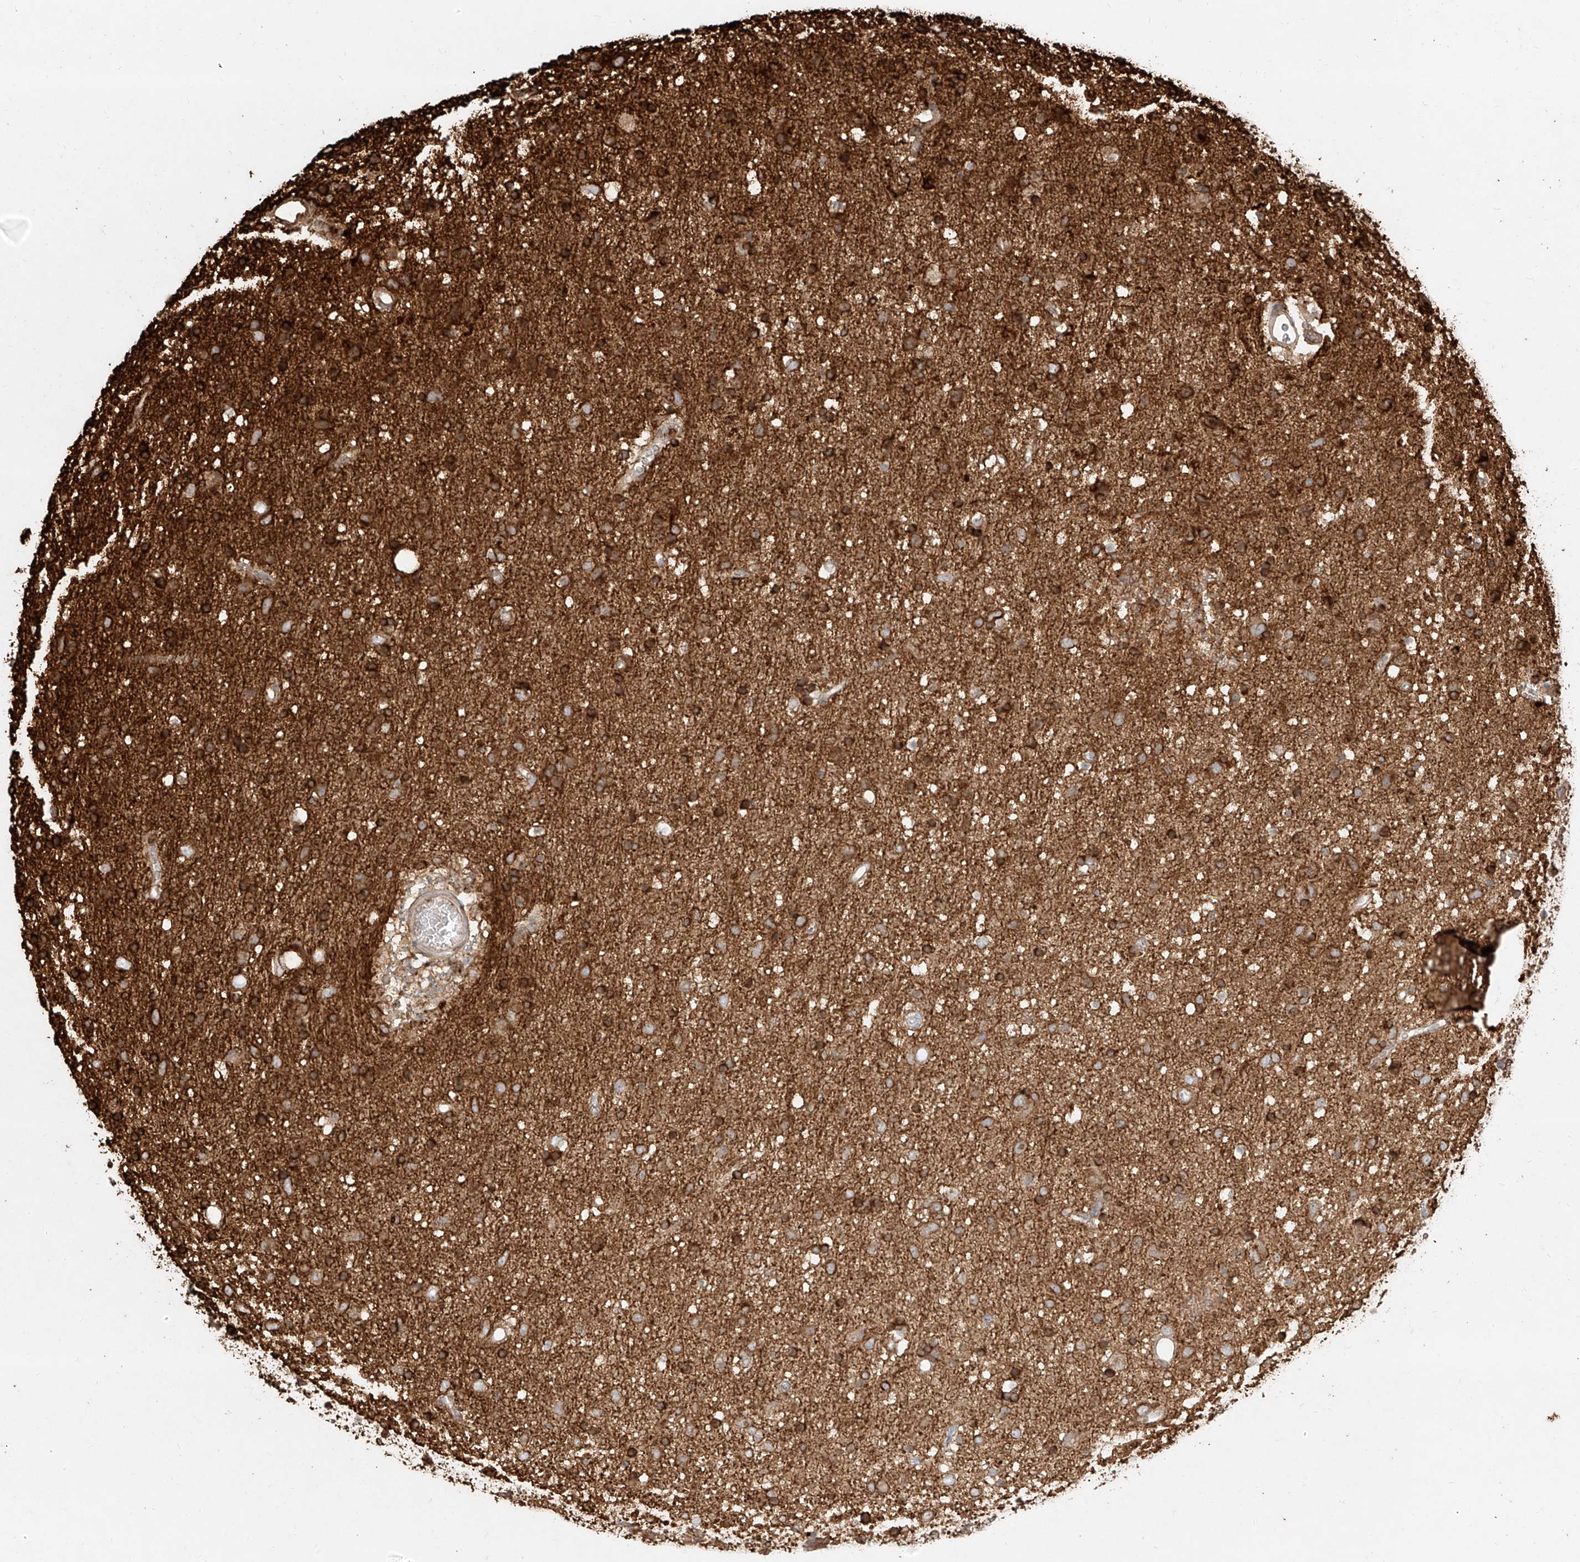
{"staining": {"intensity": "moderate", "quantity": ">75%", "location": "cytoplasmic/membranous"}, "tissue": "glioma", "cell_type": "Tumor cells", "image_type": "cancer", "snomed": [{"axis": "morphology", "description": "Glioma, malignant, Low grade"}, {"axis": "topography", "description": "Brain"}], "caption": "A photomicrograph showing moderate cytoplasmic/membranous staining in about >75% of tumor cells in glioma, as visualized by brown immunohistochemical staining.", "gene": "EFNB1", "patient": {"sex": "male", "age": 77}}